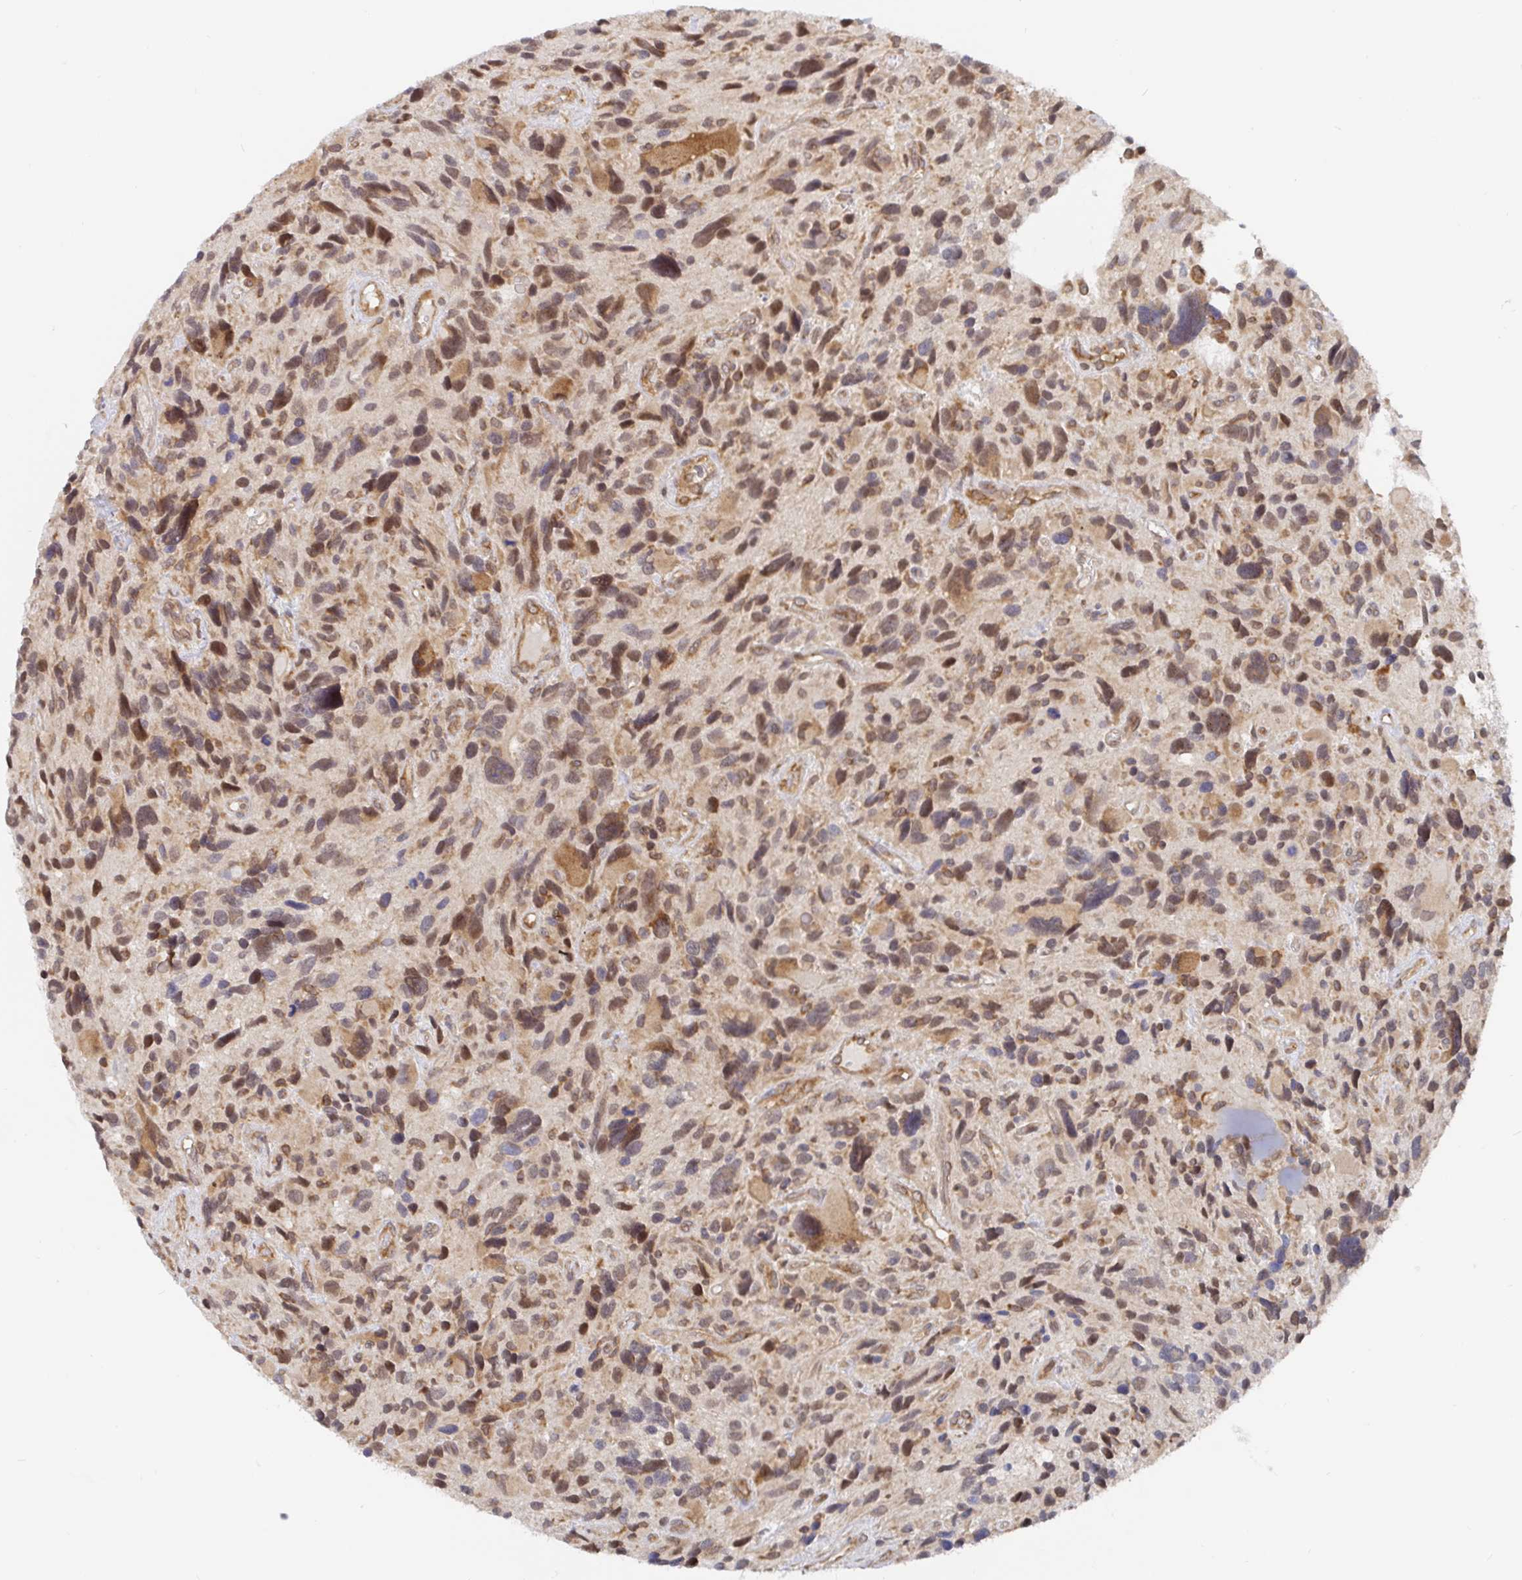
{"staining": {"intensity": "moderate", "quantity": "25%-75%", "location": "cytoplasmic/membranous,nuclear"}, "tissue": "glioma", "cell_type": "Tumor cells", "image_type": "cancer", "snomed": [{"axis": "morphology", "description": "Glioma, malignant, High grade"}, {"axis": "topography", "description": "Brain"}], "caption": "Glioma stained with a protein marker demonstrates moderate staining in tumor cells.", "gene": "ALG1", "patient": {"sex": "male", "age": 46}}